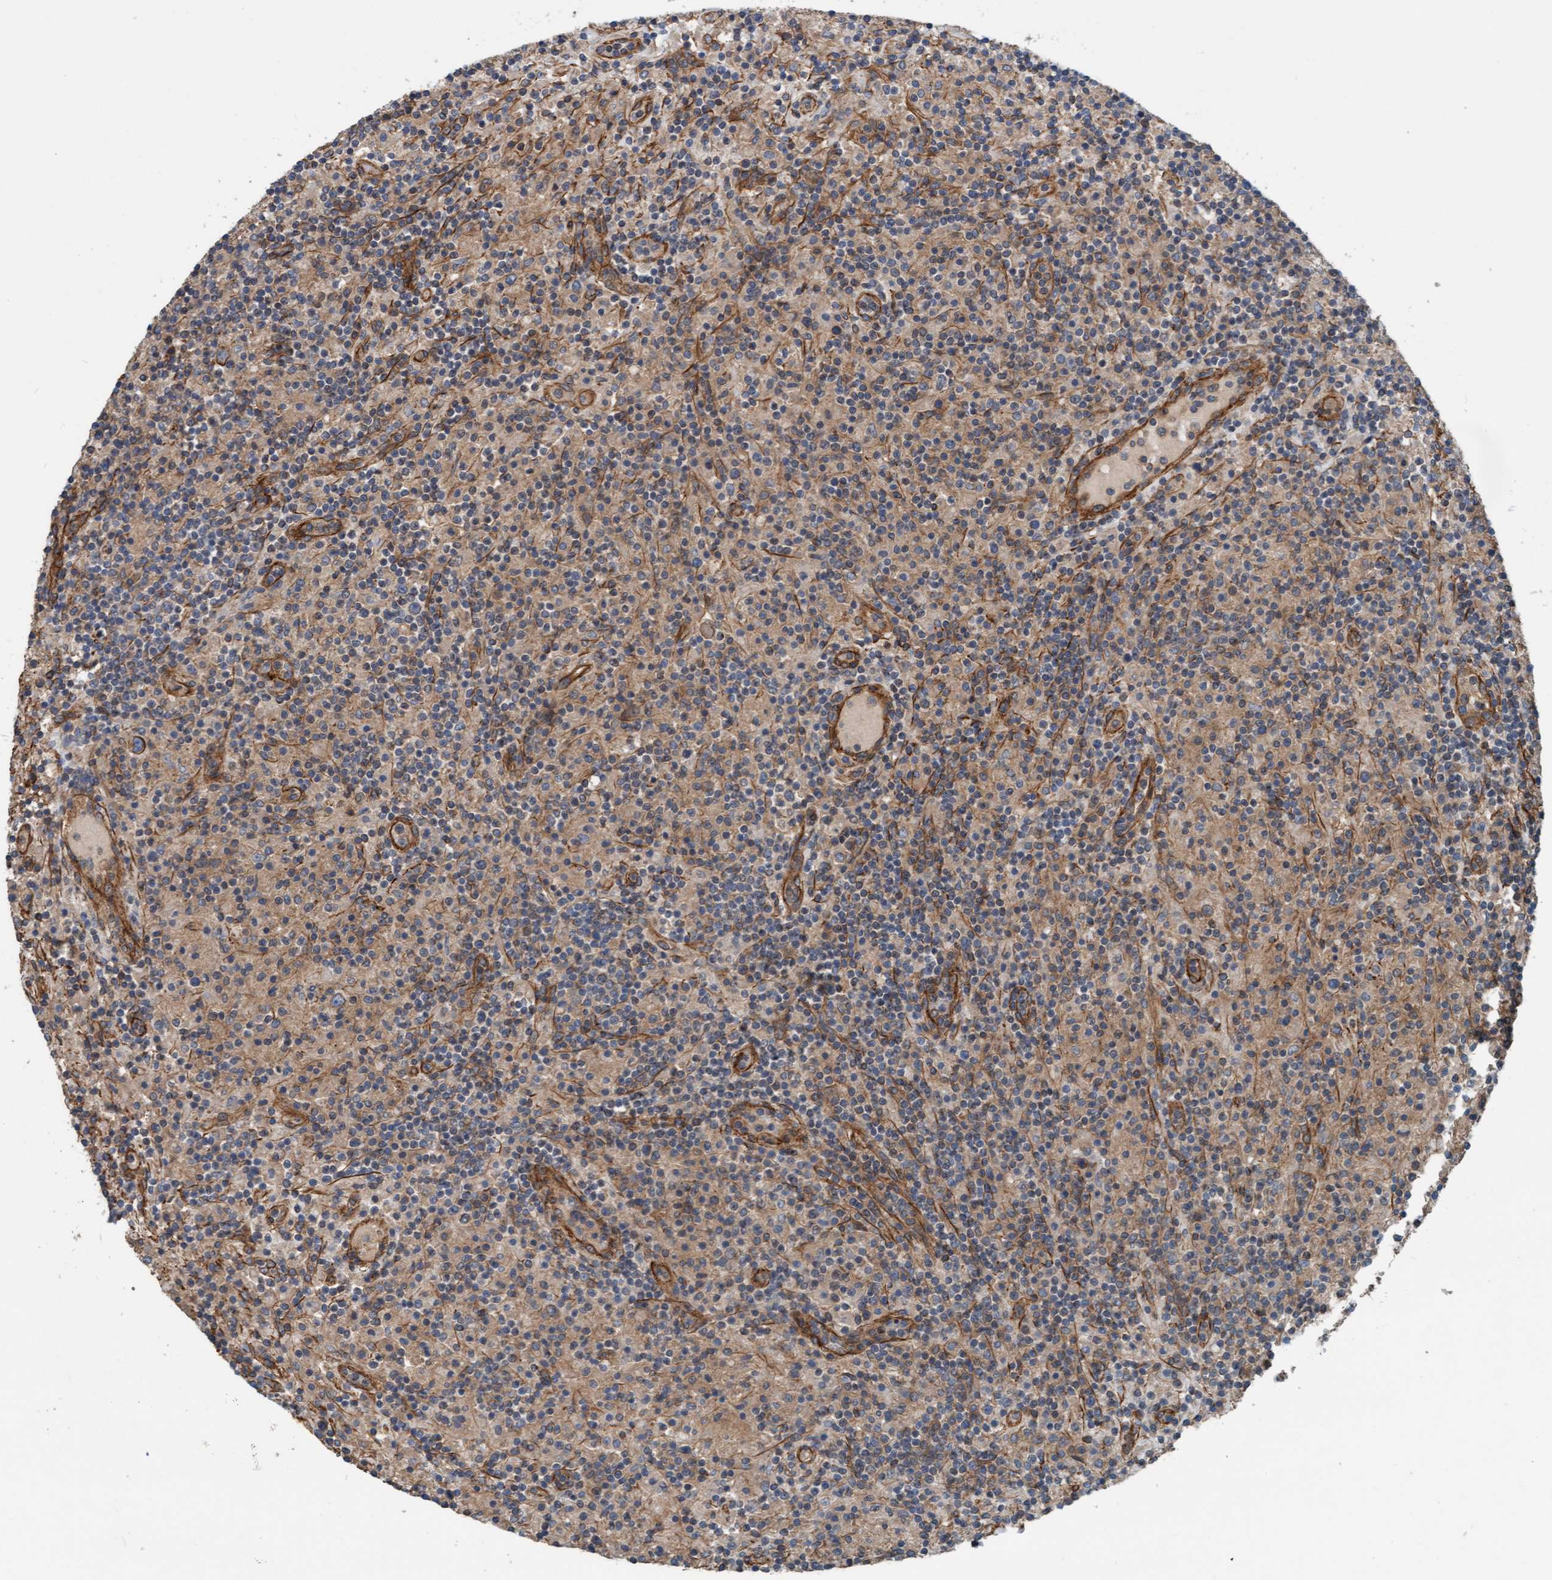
{"staining": {"intensity": "weak", "quantity": "25%-75%", "location": "cytoplasmic/membranous"}, "tissue": "lymphoma", "cell_type": "Tumor cells", "image_type": "cancer", "snomed": [{"axis": "morphology", "description": "Hodgkin's disease, NOS"}, {"axis": "topography", "description": "Lymph node"}], "caption": "A low amount of weak cytoplasmic/membranous staining is seen in approximately 25%-75% of tumor cells in Hodgkin's disease tissue. Nuclei are stained in blue.", "gene": "STXBP4", "patient": {"sex": "male", "age": 70}}